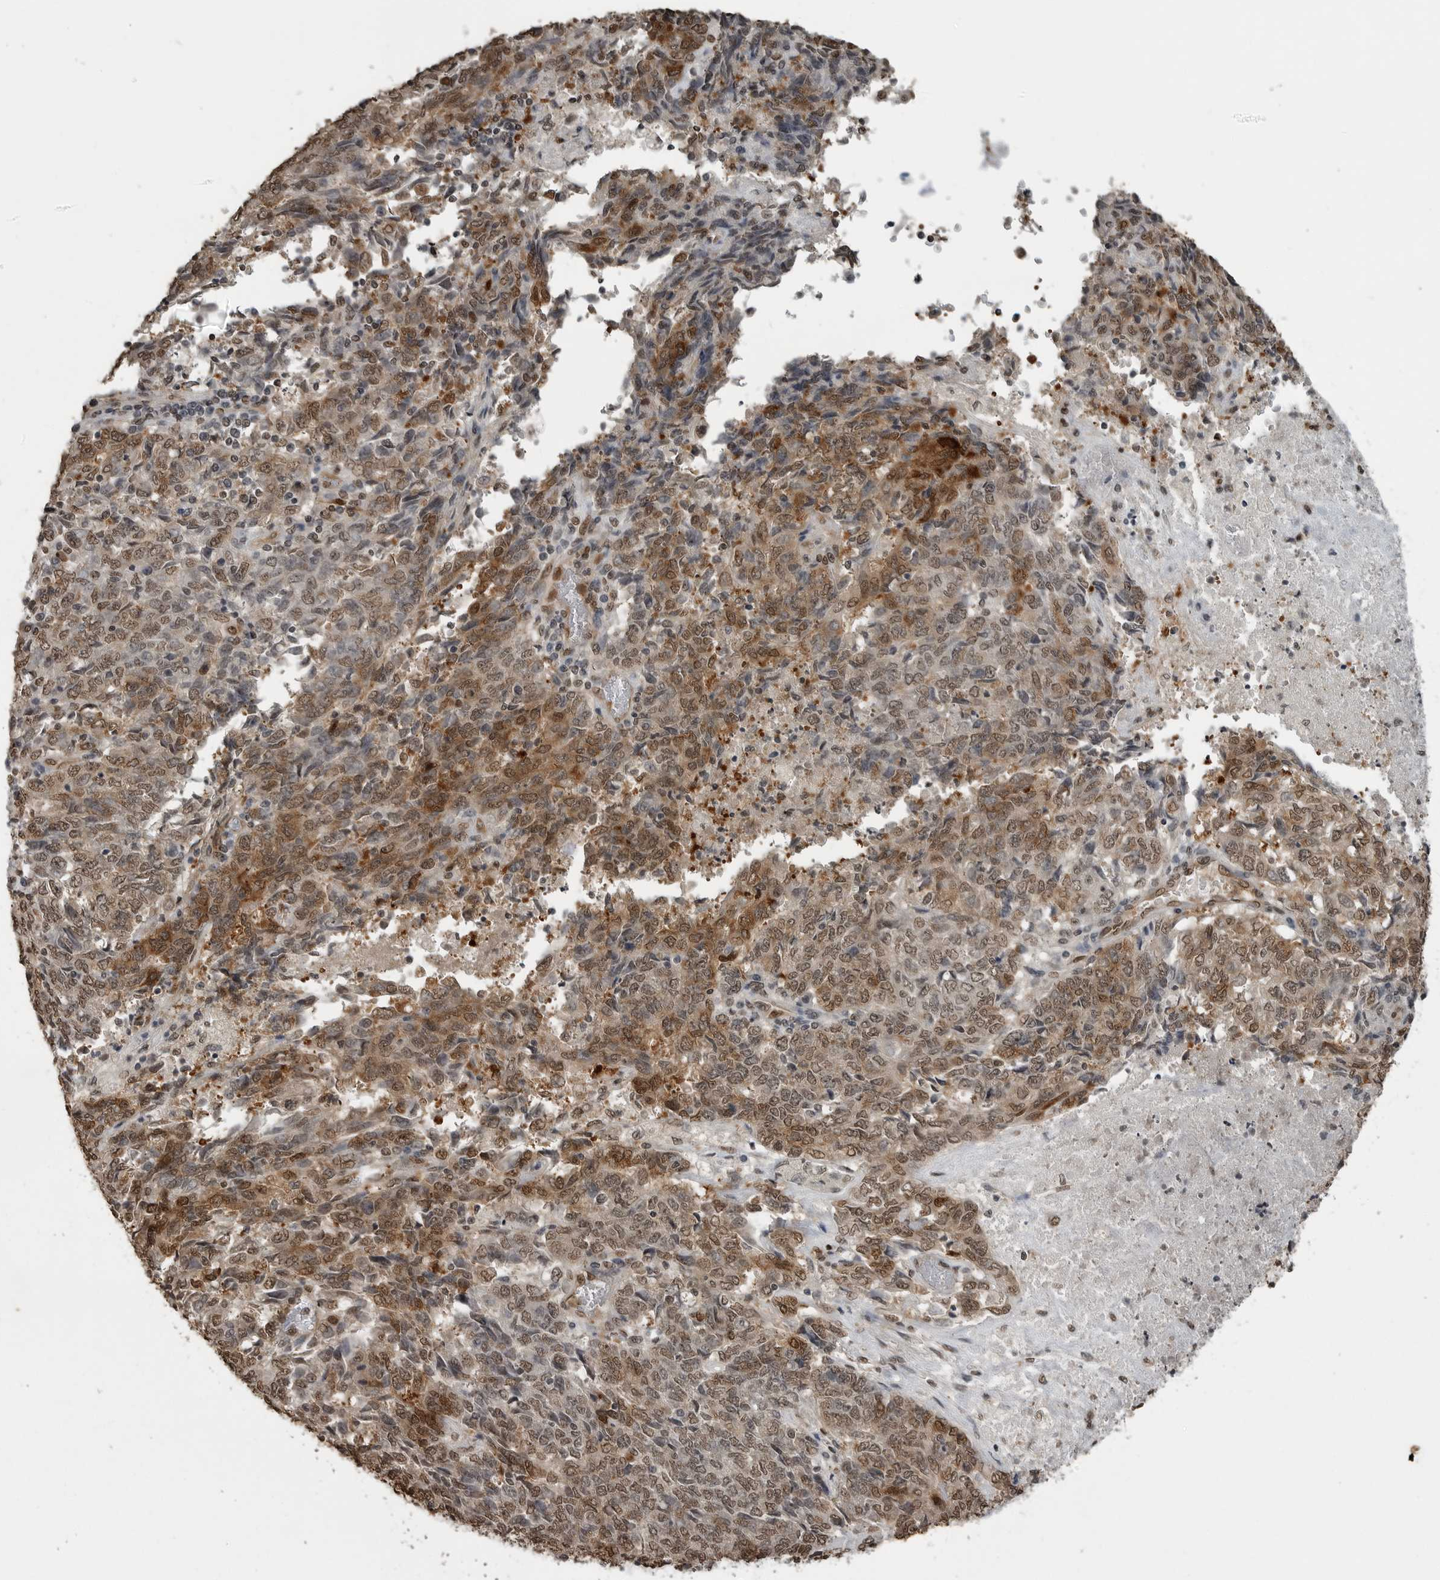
{"staining": {"intensity": "moderate", "quantity": ">75%", "location": "cytoplasmic/membranous,nuclear"}, "tissue": "endometrial cancer", "cell_type": "Tumor cells", "image_type": "cancer", "snomed": [{"axis": "morphology", "description": "Adenocarcinoma, NOS"}, {"axis": "topography", "description": "Endometrium"}], "caption": "Protein expression analysis of human endometrial adenocarcinoma reveals moderate cytoplasmic/membranous and nuclear staining in about >75% of tumor cells.", "gene": "SMAD2", "patient": {"sex": "female", "age": 80}}